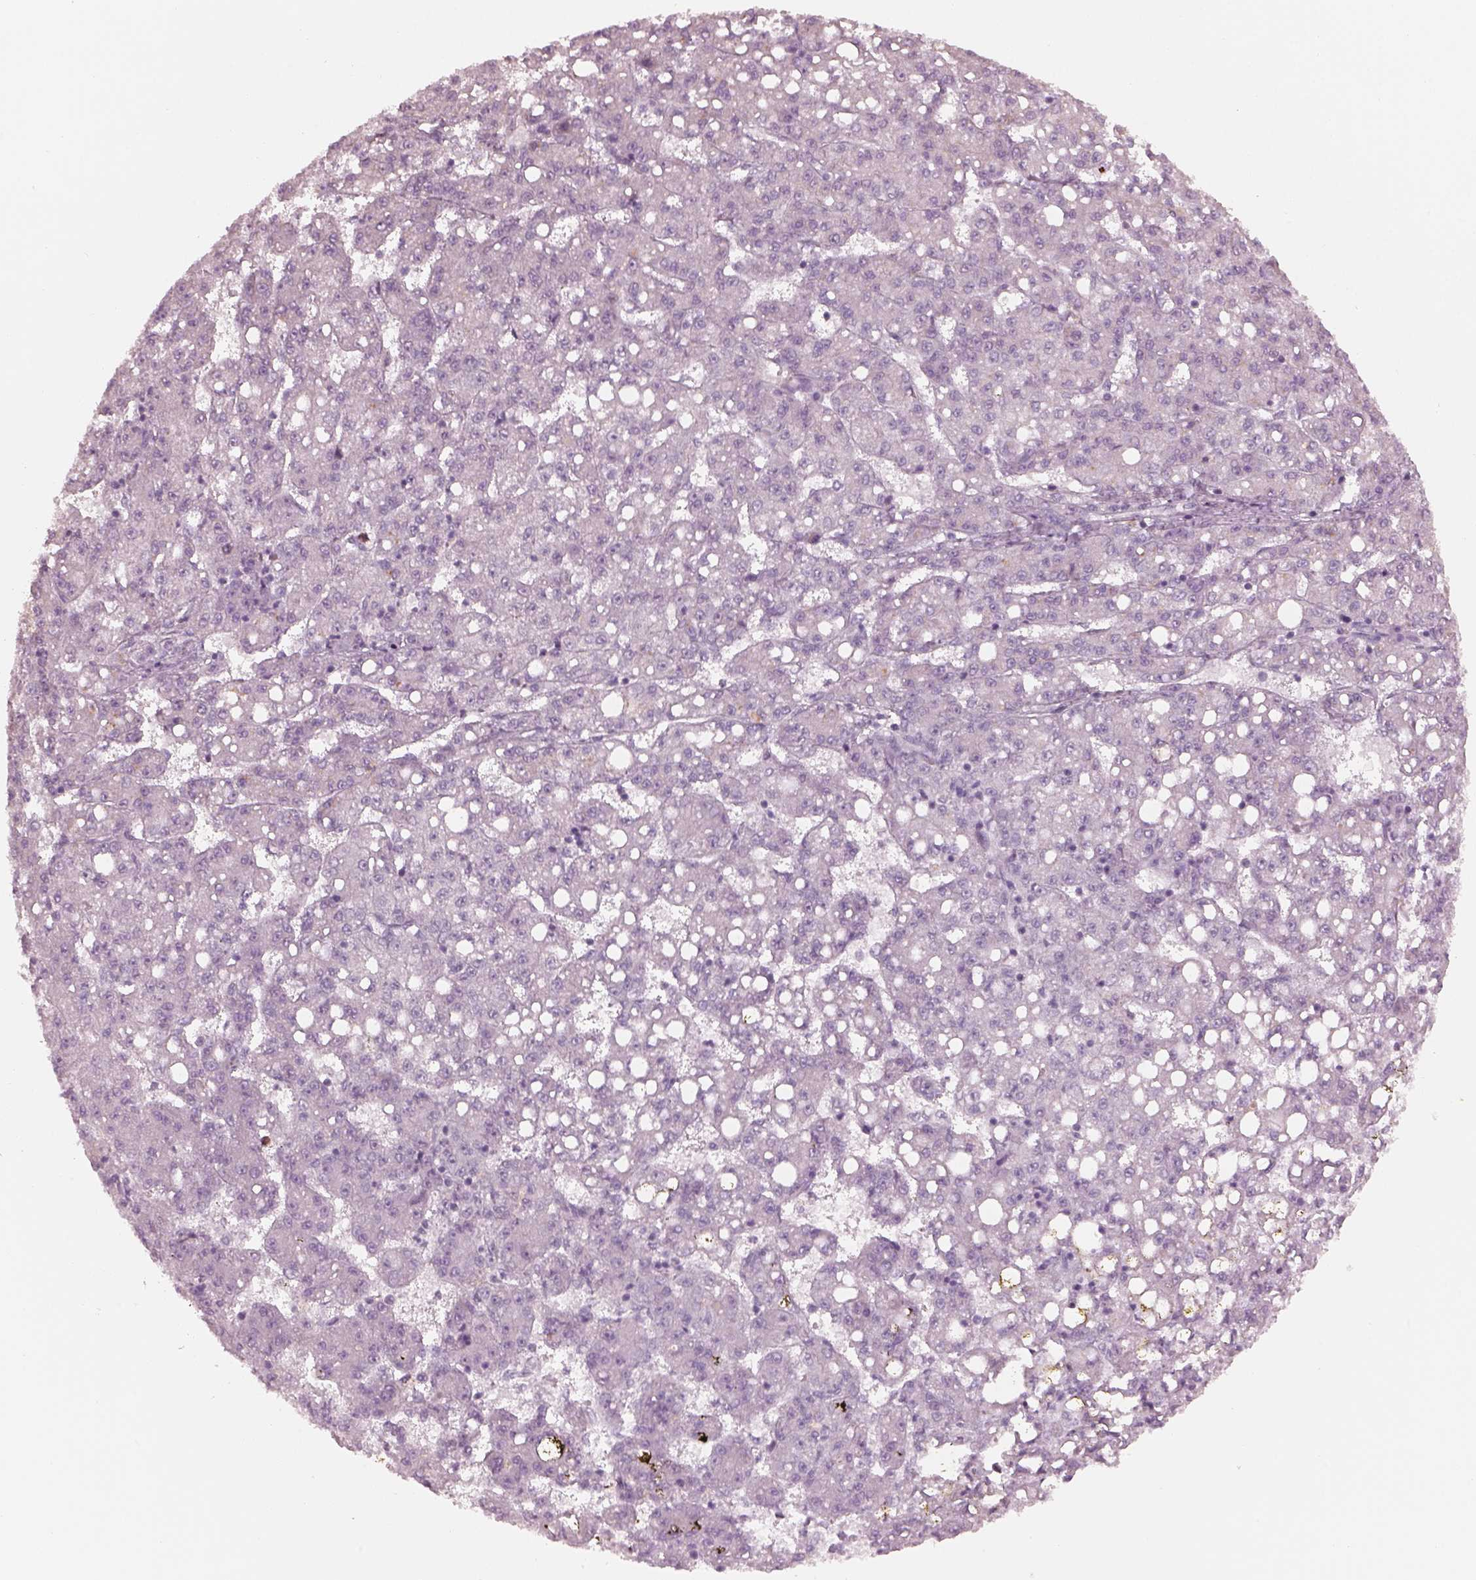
{"staining": {"intensity": "negative", "quantity": "none", "location": "none"}, "tissue": "liver cancer", "cell_type": "Tumor cells", "image_type": "cancer", "snomed": [{"axis": "morphology", "description": "Carcinoma, Hepatocellular, NOS"}, {"axis": "topography", "description": "Liver"}], "caption": "Immunohistochemical staining of liver cancer (hepatocellular carcinoma) shows no significant staining in tumor cells.", "gene": "RSPH9", "patient": {"sex": "female", "age": 65}}